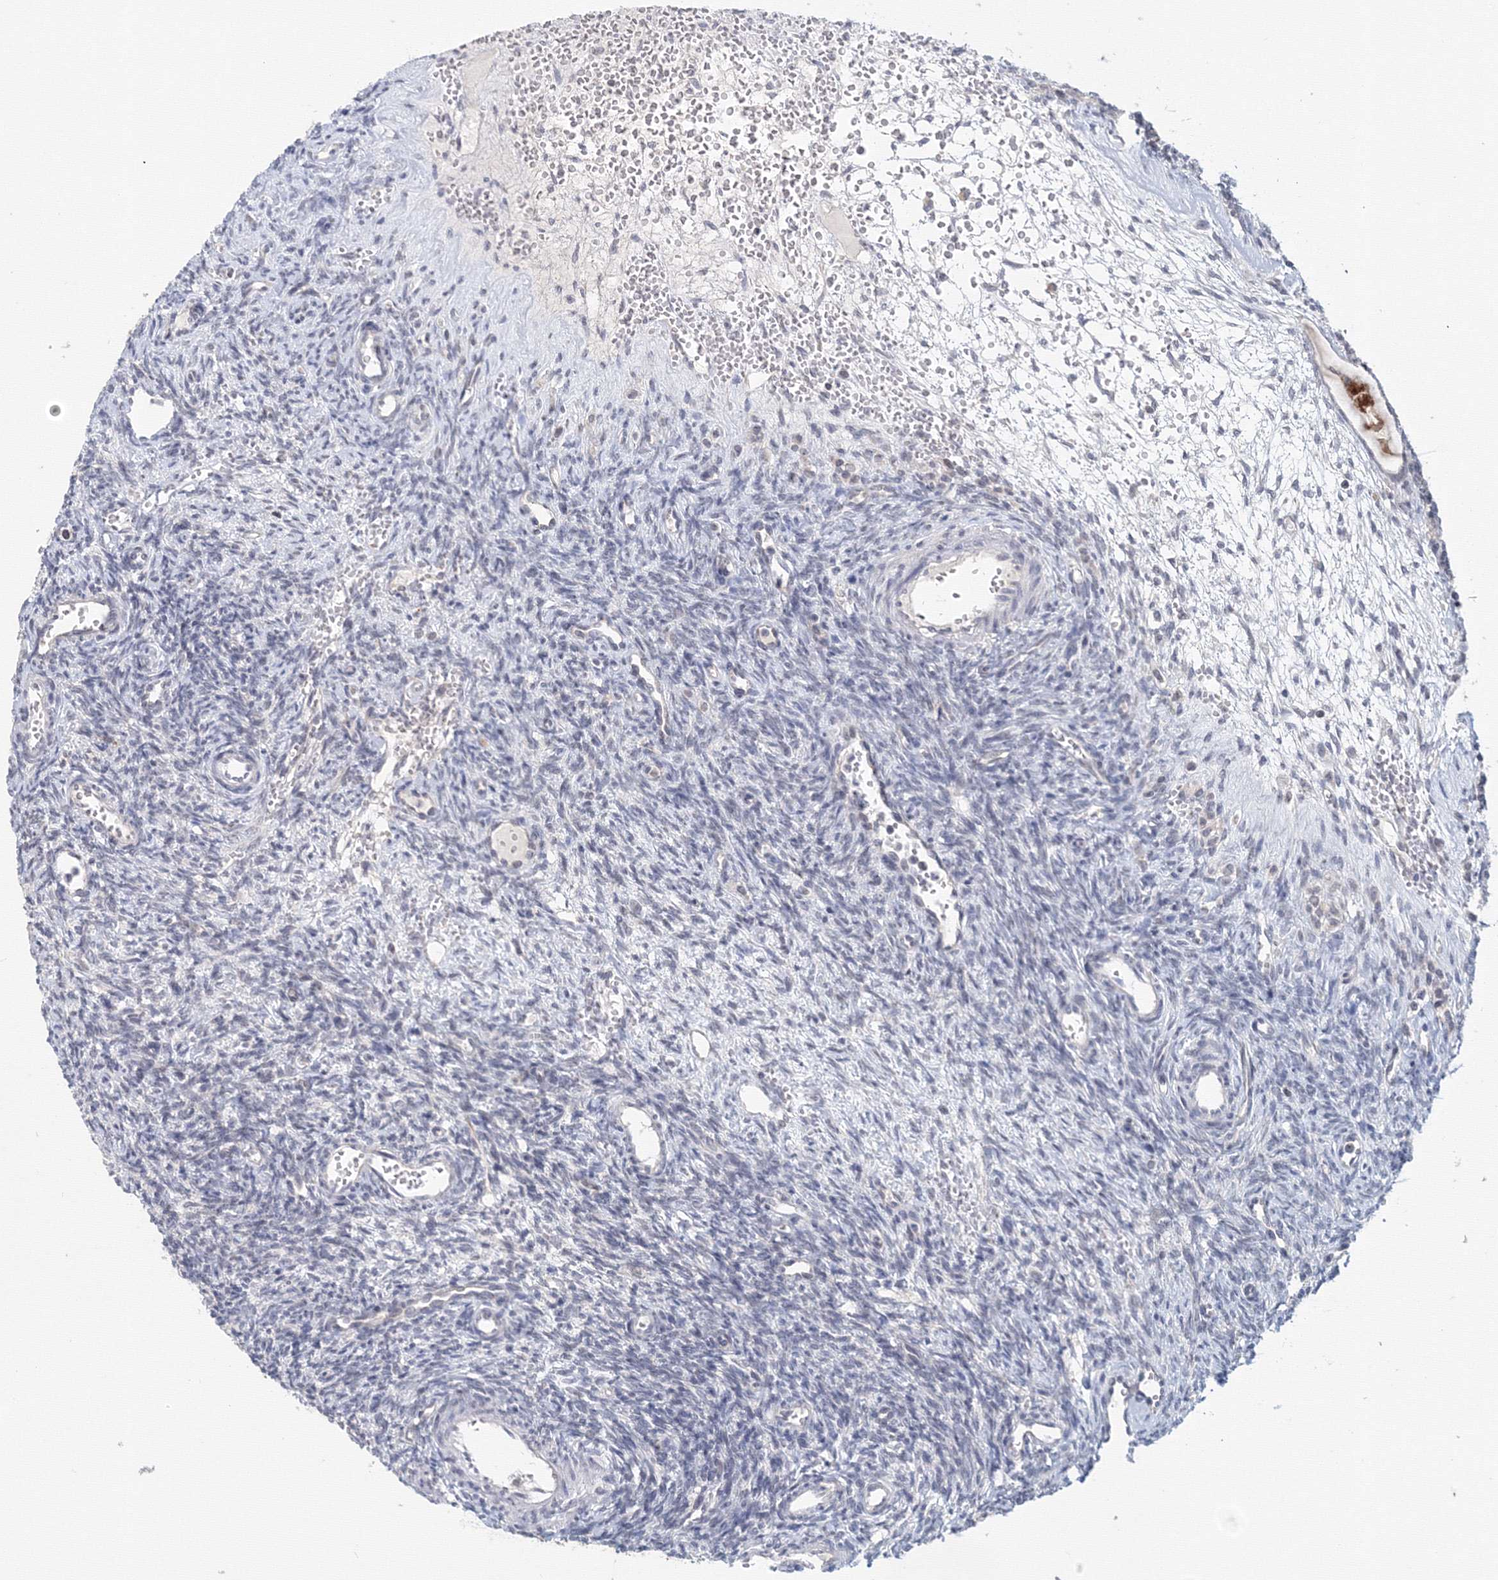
{"staining": {"intensity": "negative", "quantity": "none", "location": "none"}, "tissue": "ovary", "cell_type": "Ovarian stroma cells", "image_type": "normal", "snomed": [{"axis": "morphology", "description": "Normal tissue, NOS"}, {"axis": "topography", "description": "Ovary"}], "caption": "IHC photomicrograph of benign ovary: ovary stained with DAB (3,3'-diaminobenzidine) shows no significant protein positivity in ovarian stroma cells.", "gene": "SLC7A7", "patient": {"sex": "female", "age": 39}}